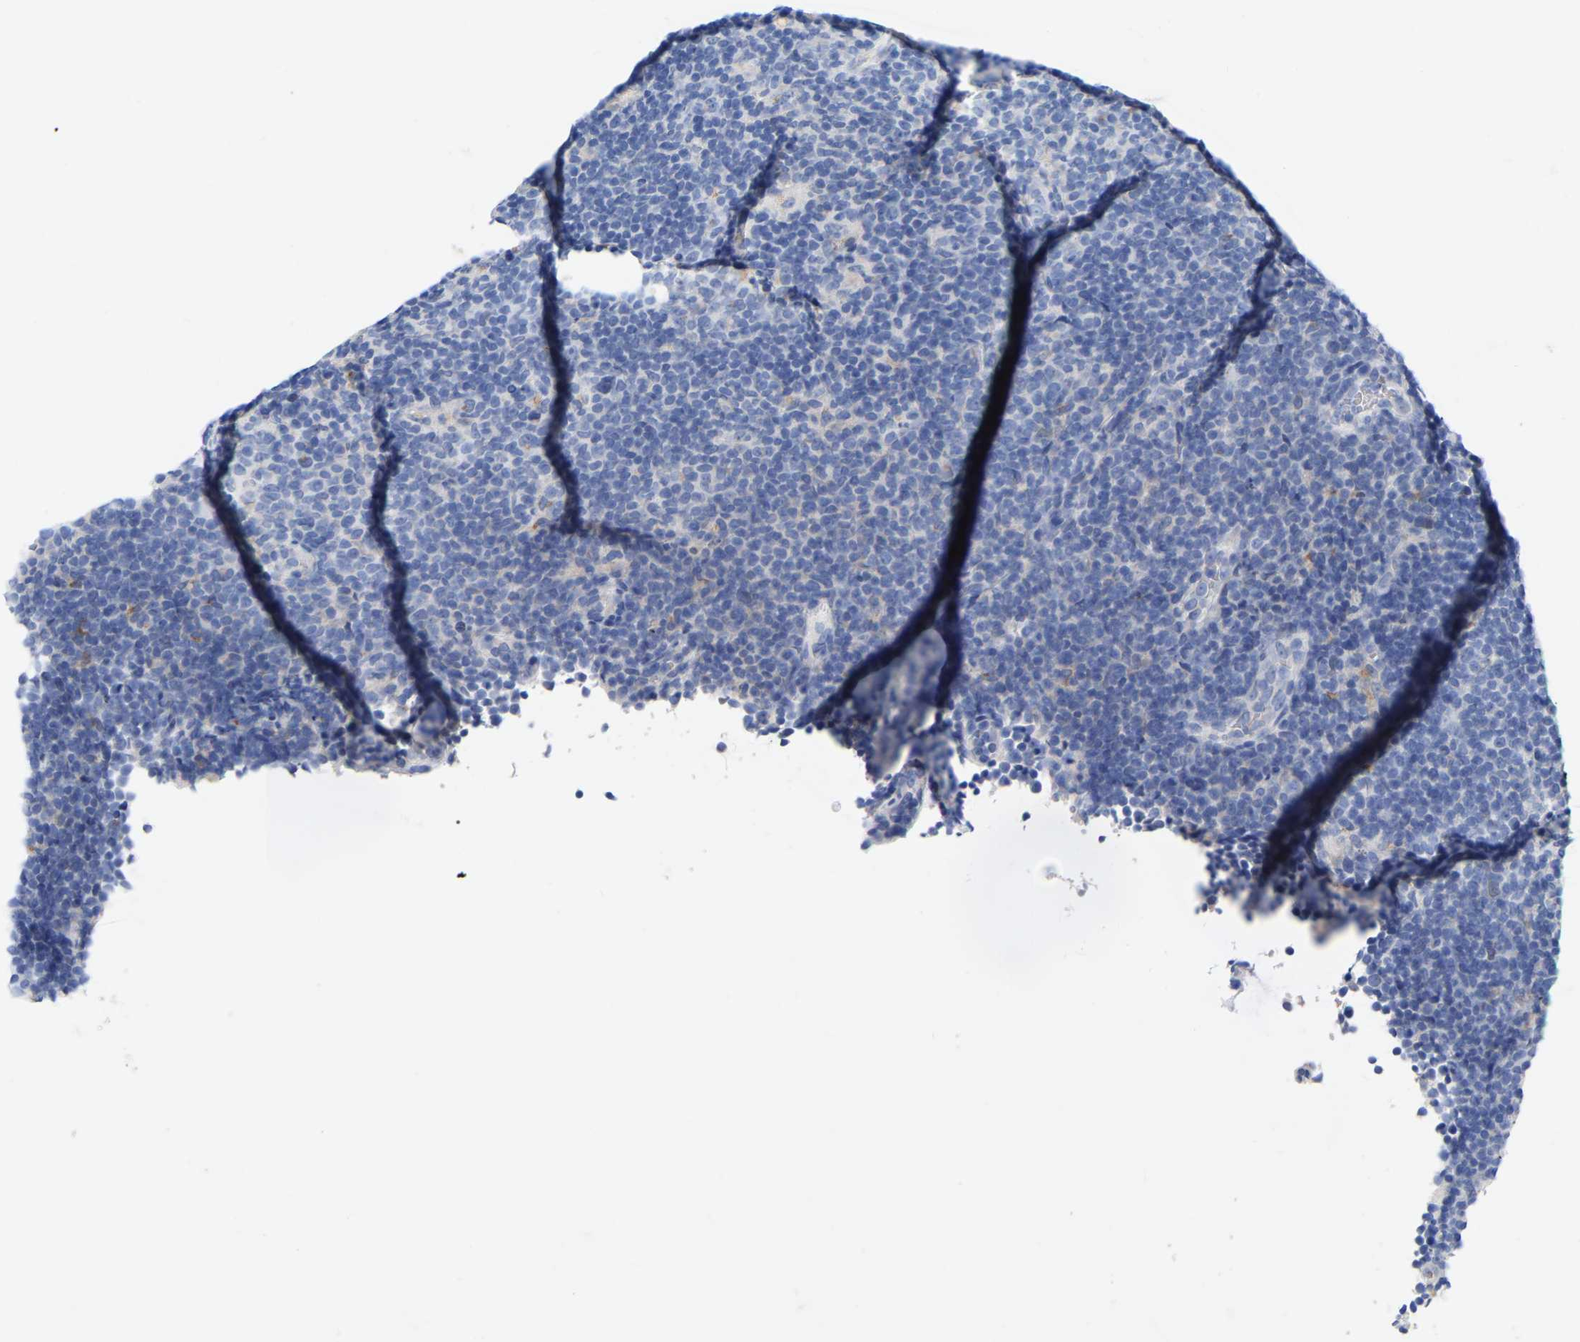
{"staining": {"intensity": "negative", "quantity": "none", "location": "none"}, "tissue": "lymphoma", "cell_type": "Tumor cells", "image_type": "cancer", "snomed": [{"axis": "morphology", "description": "Hodgkin's disease, NOS"}, {"axis": "topography", "description": "Lymph node"}], "caption": "Tumor cells are negative for protein expression in human Hodgkin's disease.", "gene": "STRIP2", "patient": {"sex": "female", "age": 57}}